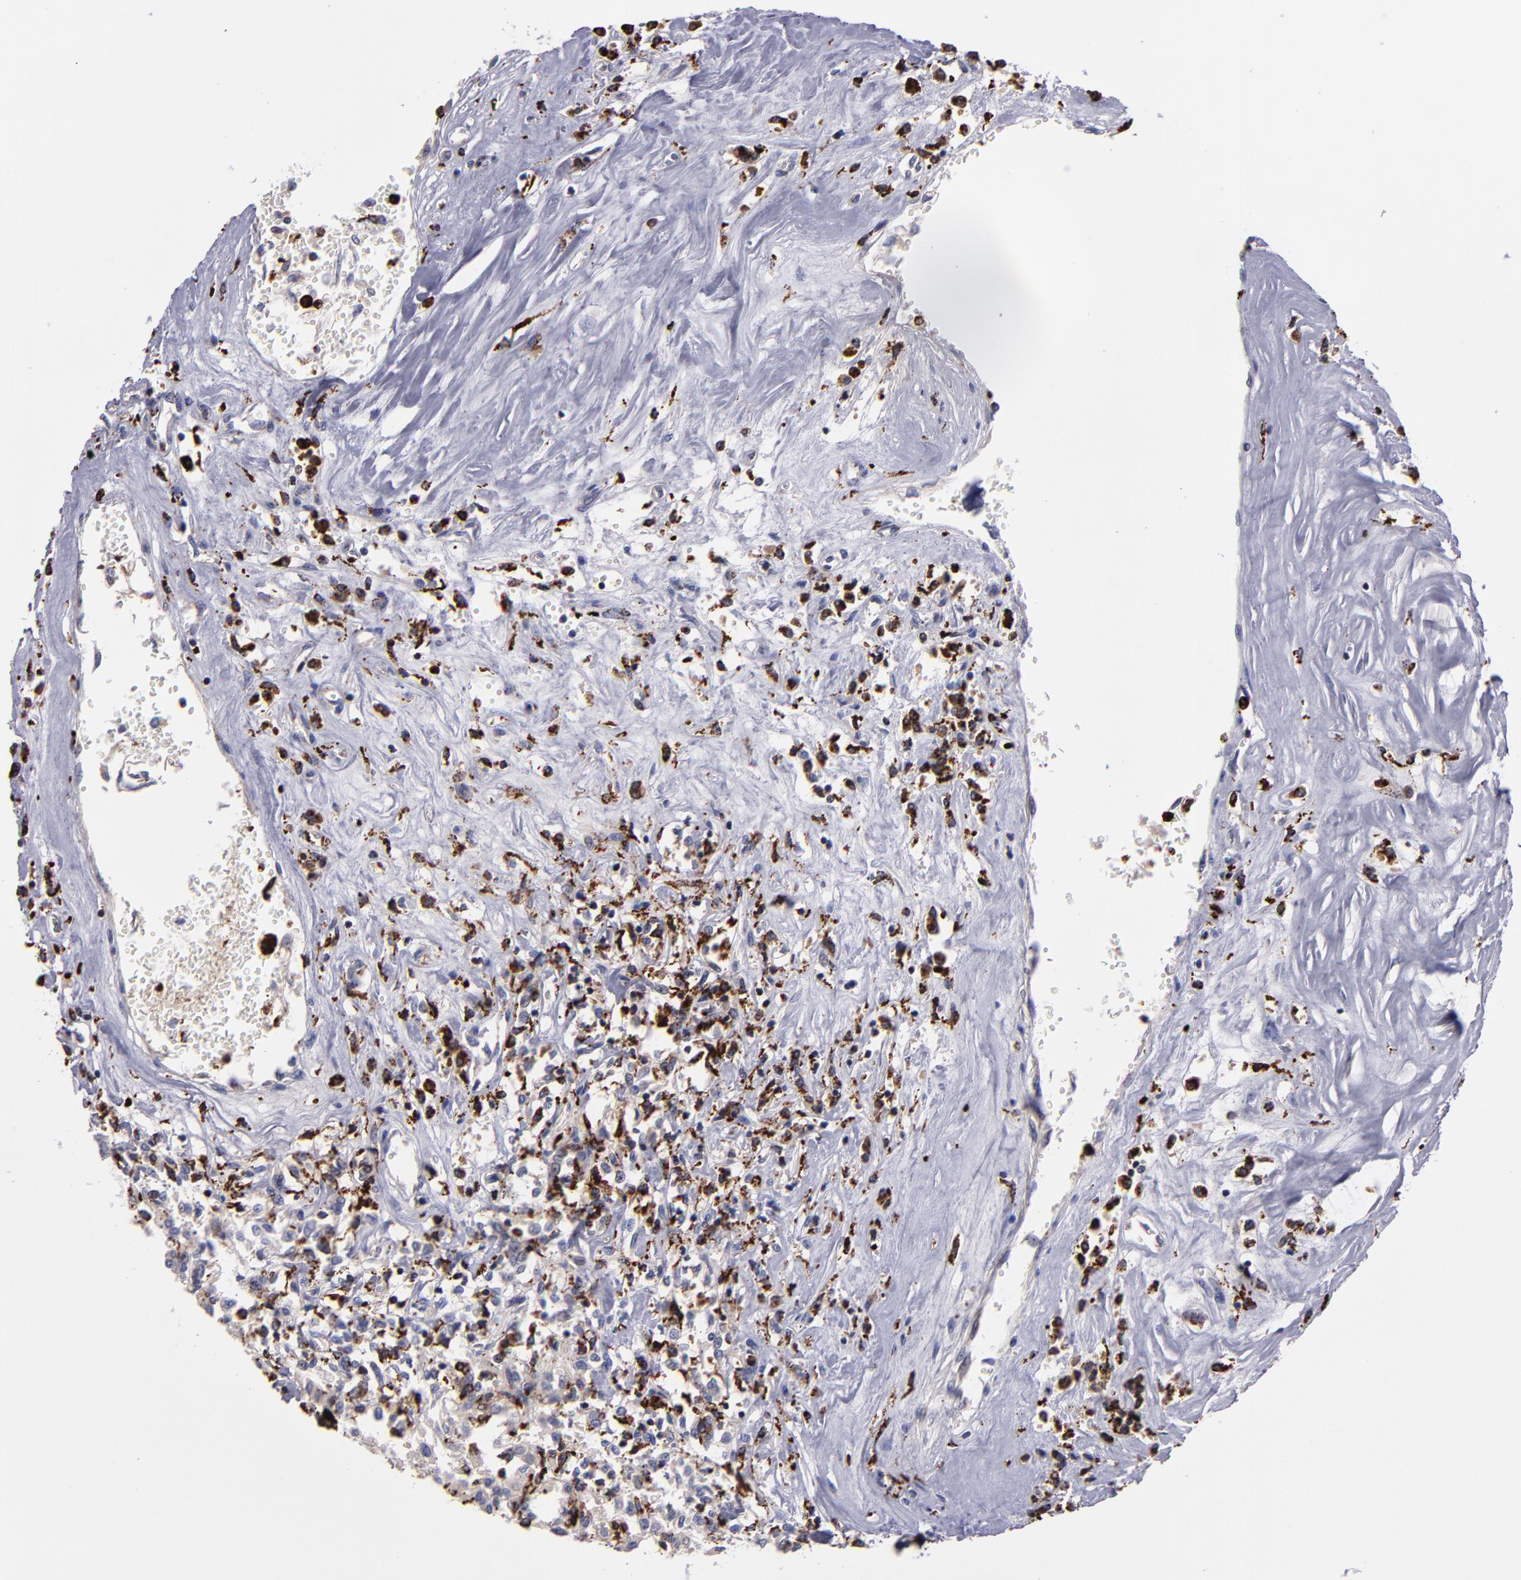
{"staining": {"intensity": "weak", "quantity": "25%-75%", "location": "cytoplasmic/membranous"}, "tissue": "renal cancer", "cell_type": "Tumor cells", "image_type": "cancer", "snomed": [{"axis": "morphology", "description": "Adenocarcinoma, NOS"}, {"axis": "topography", "description": "Kidney"}], "caption": "Immunohistochemistry (IHC) (DAB (3,3'-diaminobenzidine)) staining of renal cancer (adenocarcinoma) exhibits weak cytoplasmic/membranous protein positivity in about 25%-75% of tumor cells. The protein of interest is stained brown, and the nuclei are stained in blue (DAB (3,3'-diaminobenzidine) IHC with brightfield microscopy, high magnification).", "gene": "CTSS", "patient": {"sex": "male", "age": 78}}